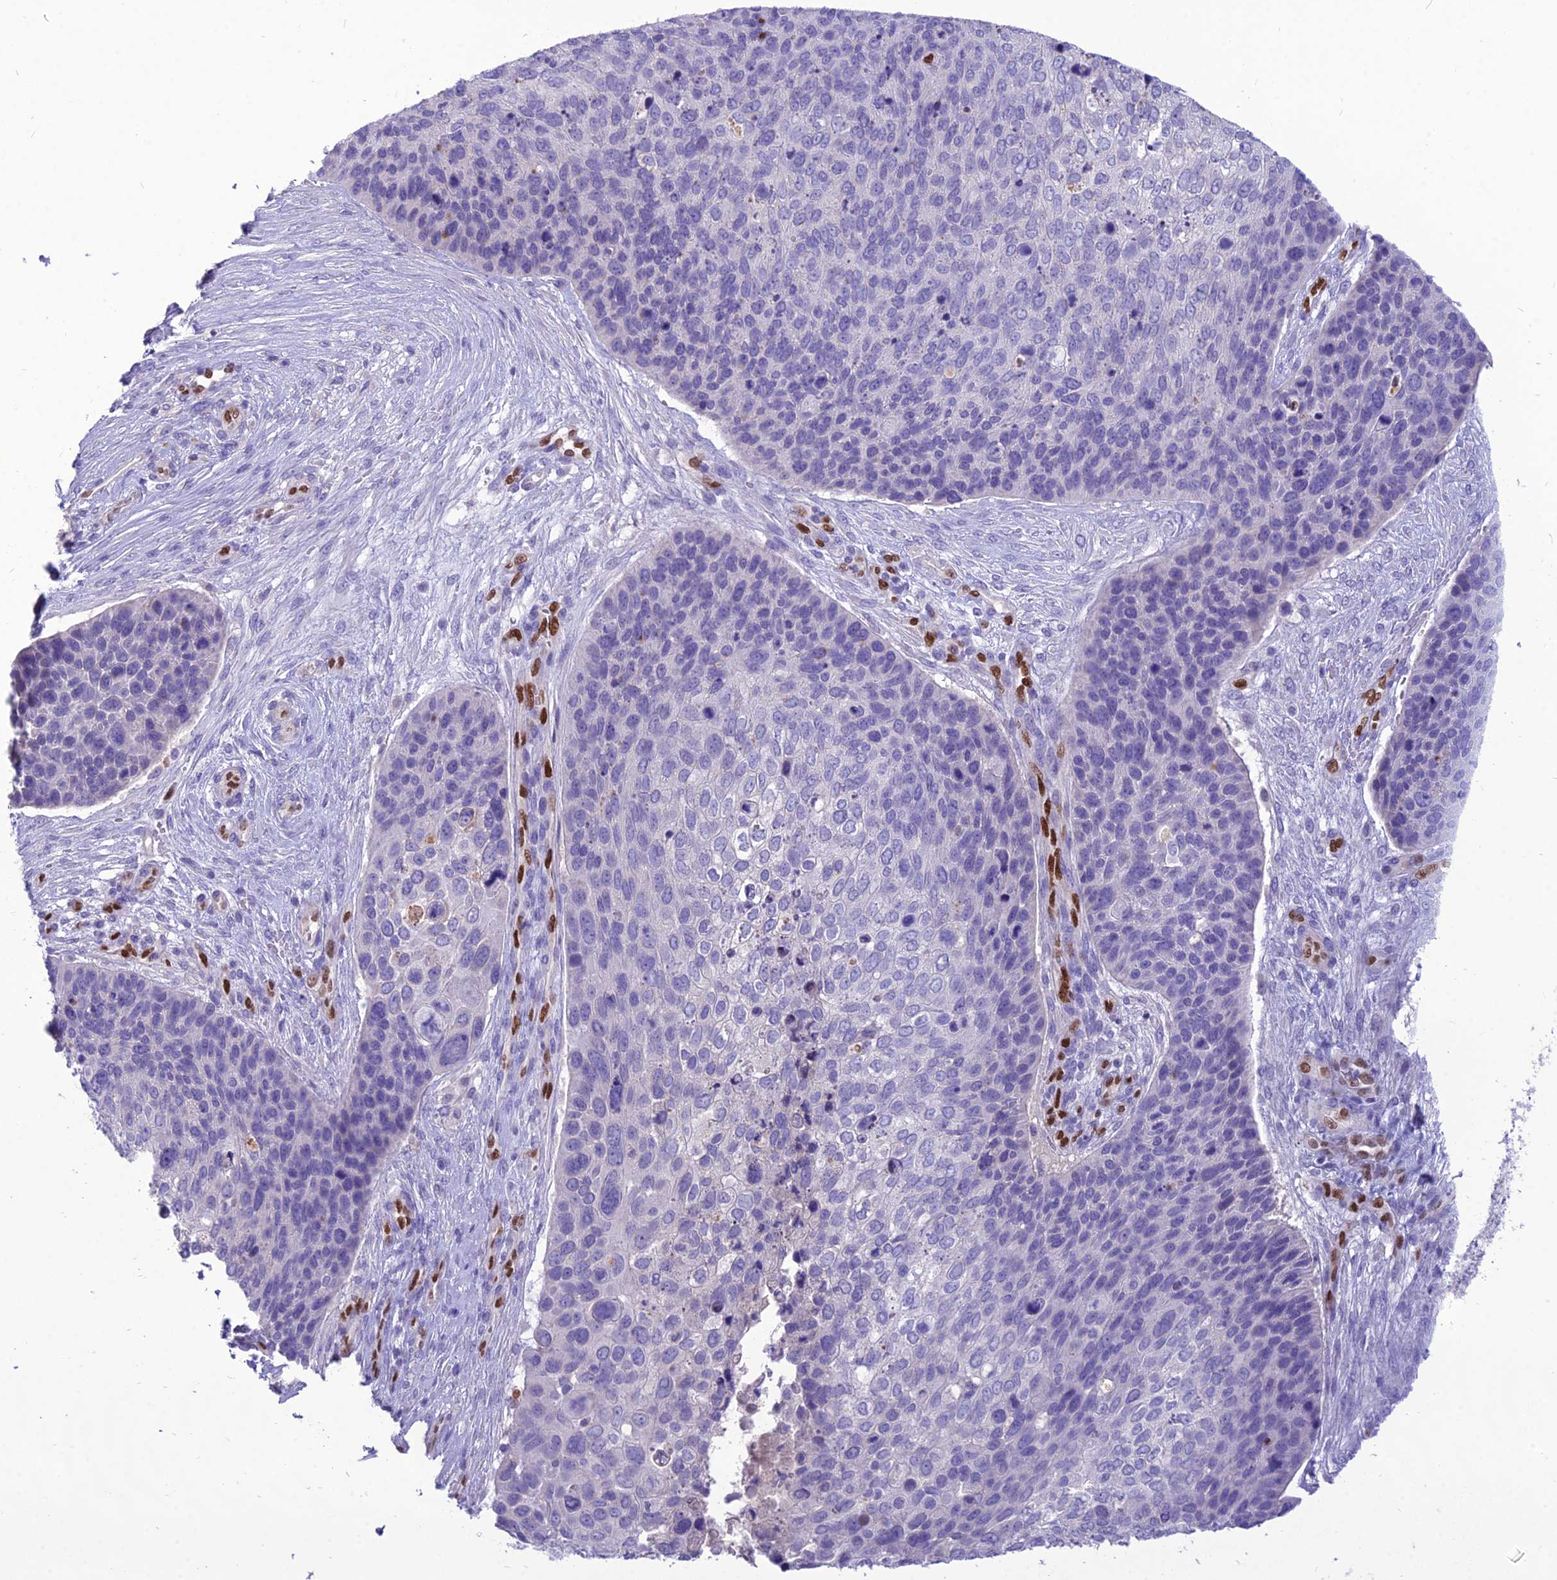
{"staining": {"intensity": "negative", "quantity": "none", "location": "none"}, "tissue": "skin cancer", "cell_type": "Tumor cells", "image_type": "cancer", "snomed": [{"axis": "morphology", "description": "Basal cell carcinoma"}, {"axis": "topography", "description": "Skin"}], "caption": "Tumor cells are negative for brown protein staining in skin cancer (basal cell carcinoma).", "gene": "NOVA2", "patient": {"sex": "female", "age": 74}}